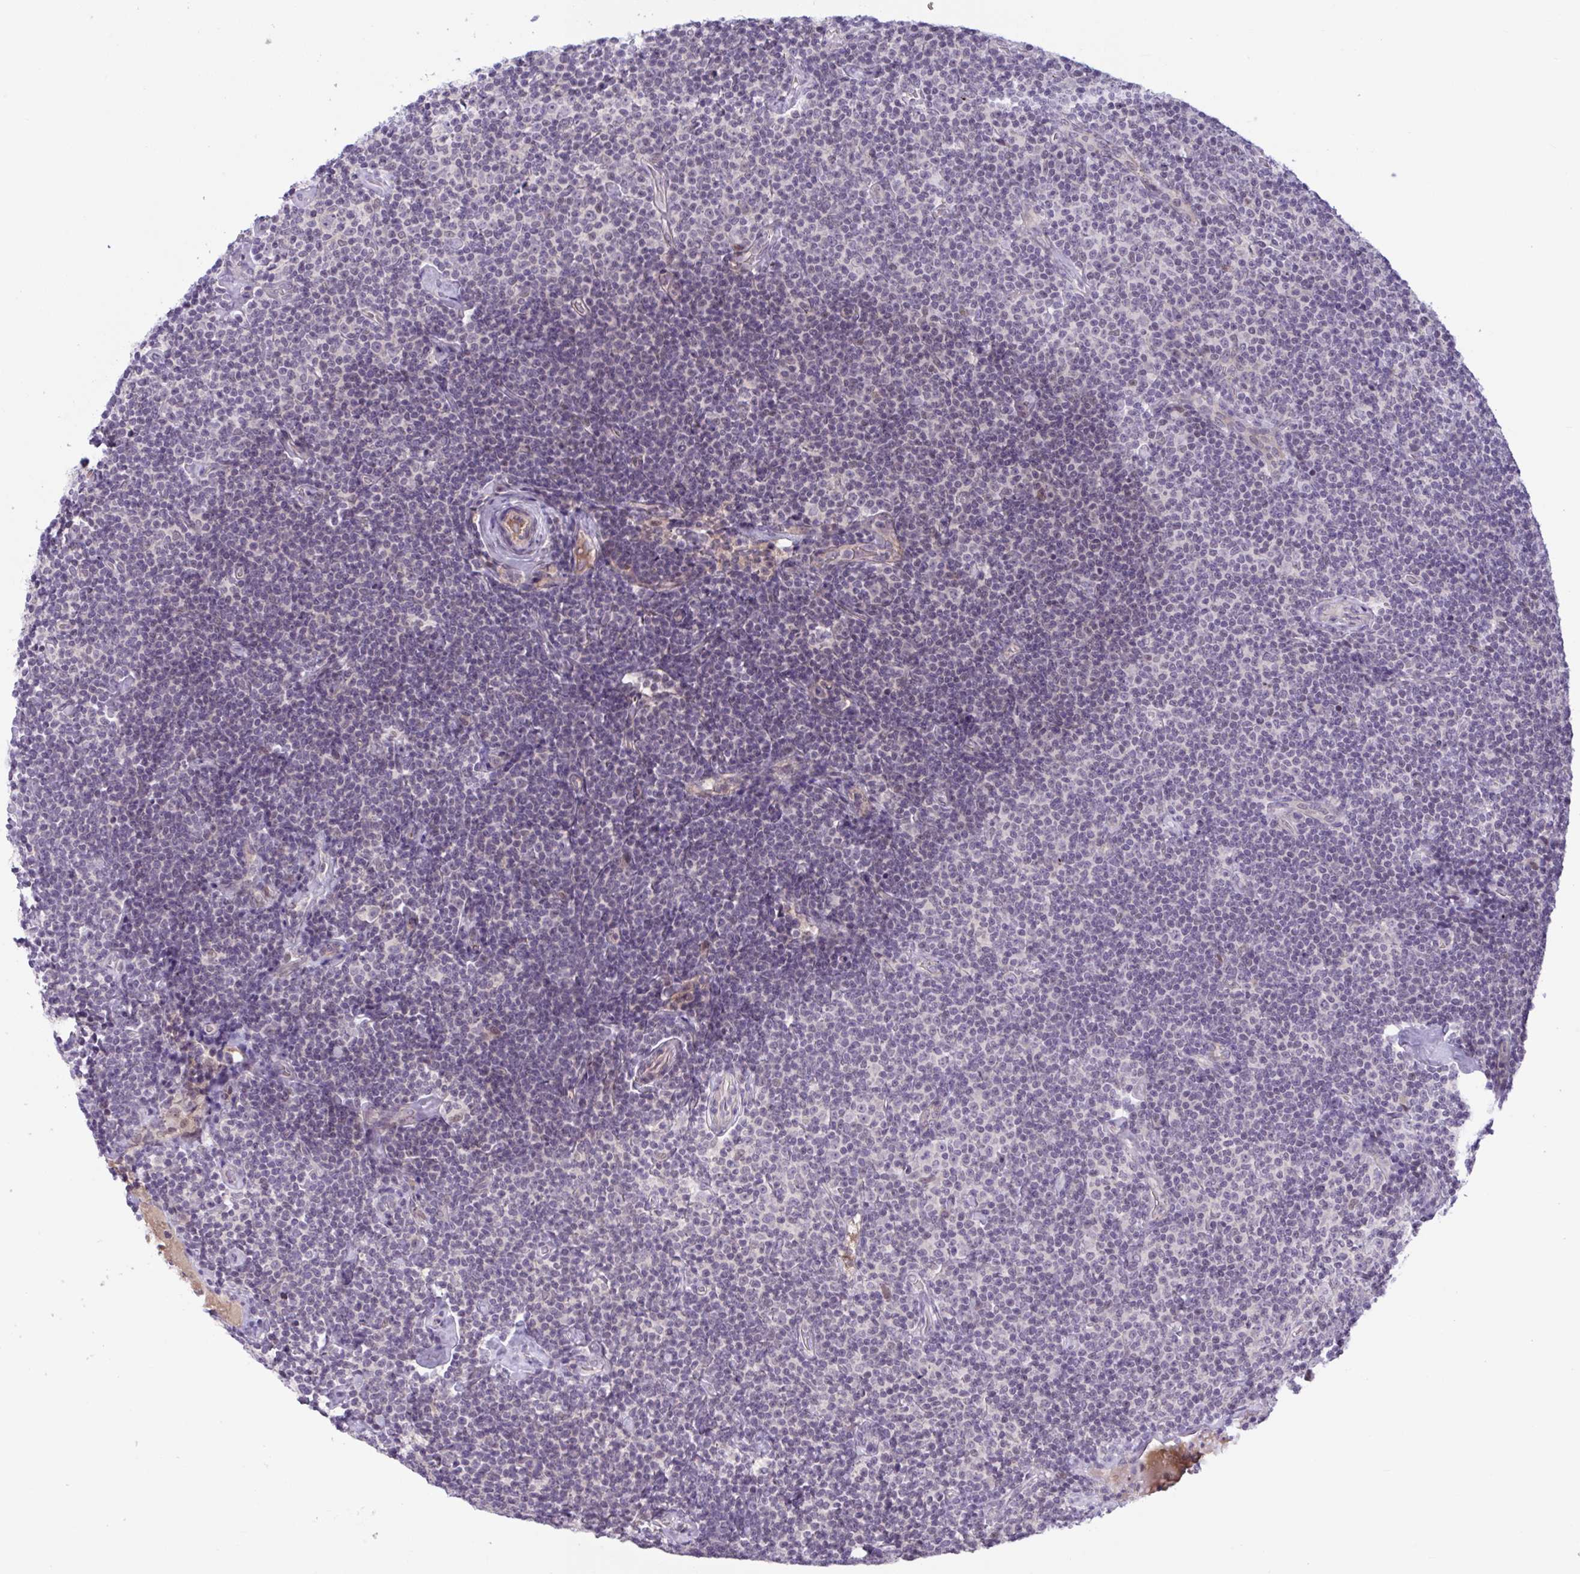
{"staining": {"intensity": "negative", "quantity": "none", "location": "none"}, "tissue": "lymphoma", "cell_type": "Tumor cells", "image_type": "cancer", "snomed": [{"axis": "morphology", "description": "Malignant lymphoma, non-Hodgkin's type, Low grade"}, {"axis": "topography", "description": "Lymph node"}], "caption": "Tumor cells are negative for protein expression in human malignant lymphoma, non-Hodgkin's type (low-grade).", "gene": "TTC7B", "patient": {"sex": "male", "age": 81}}